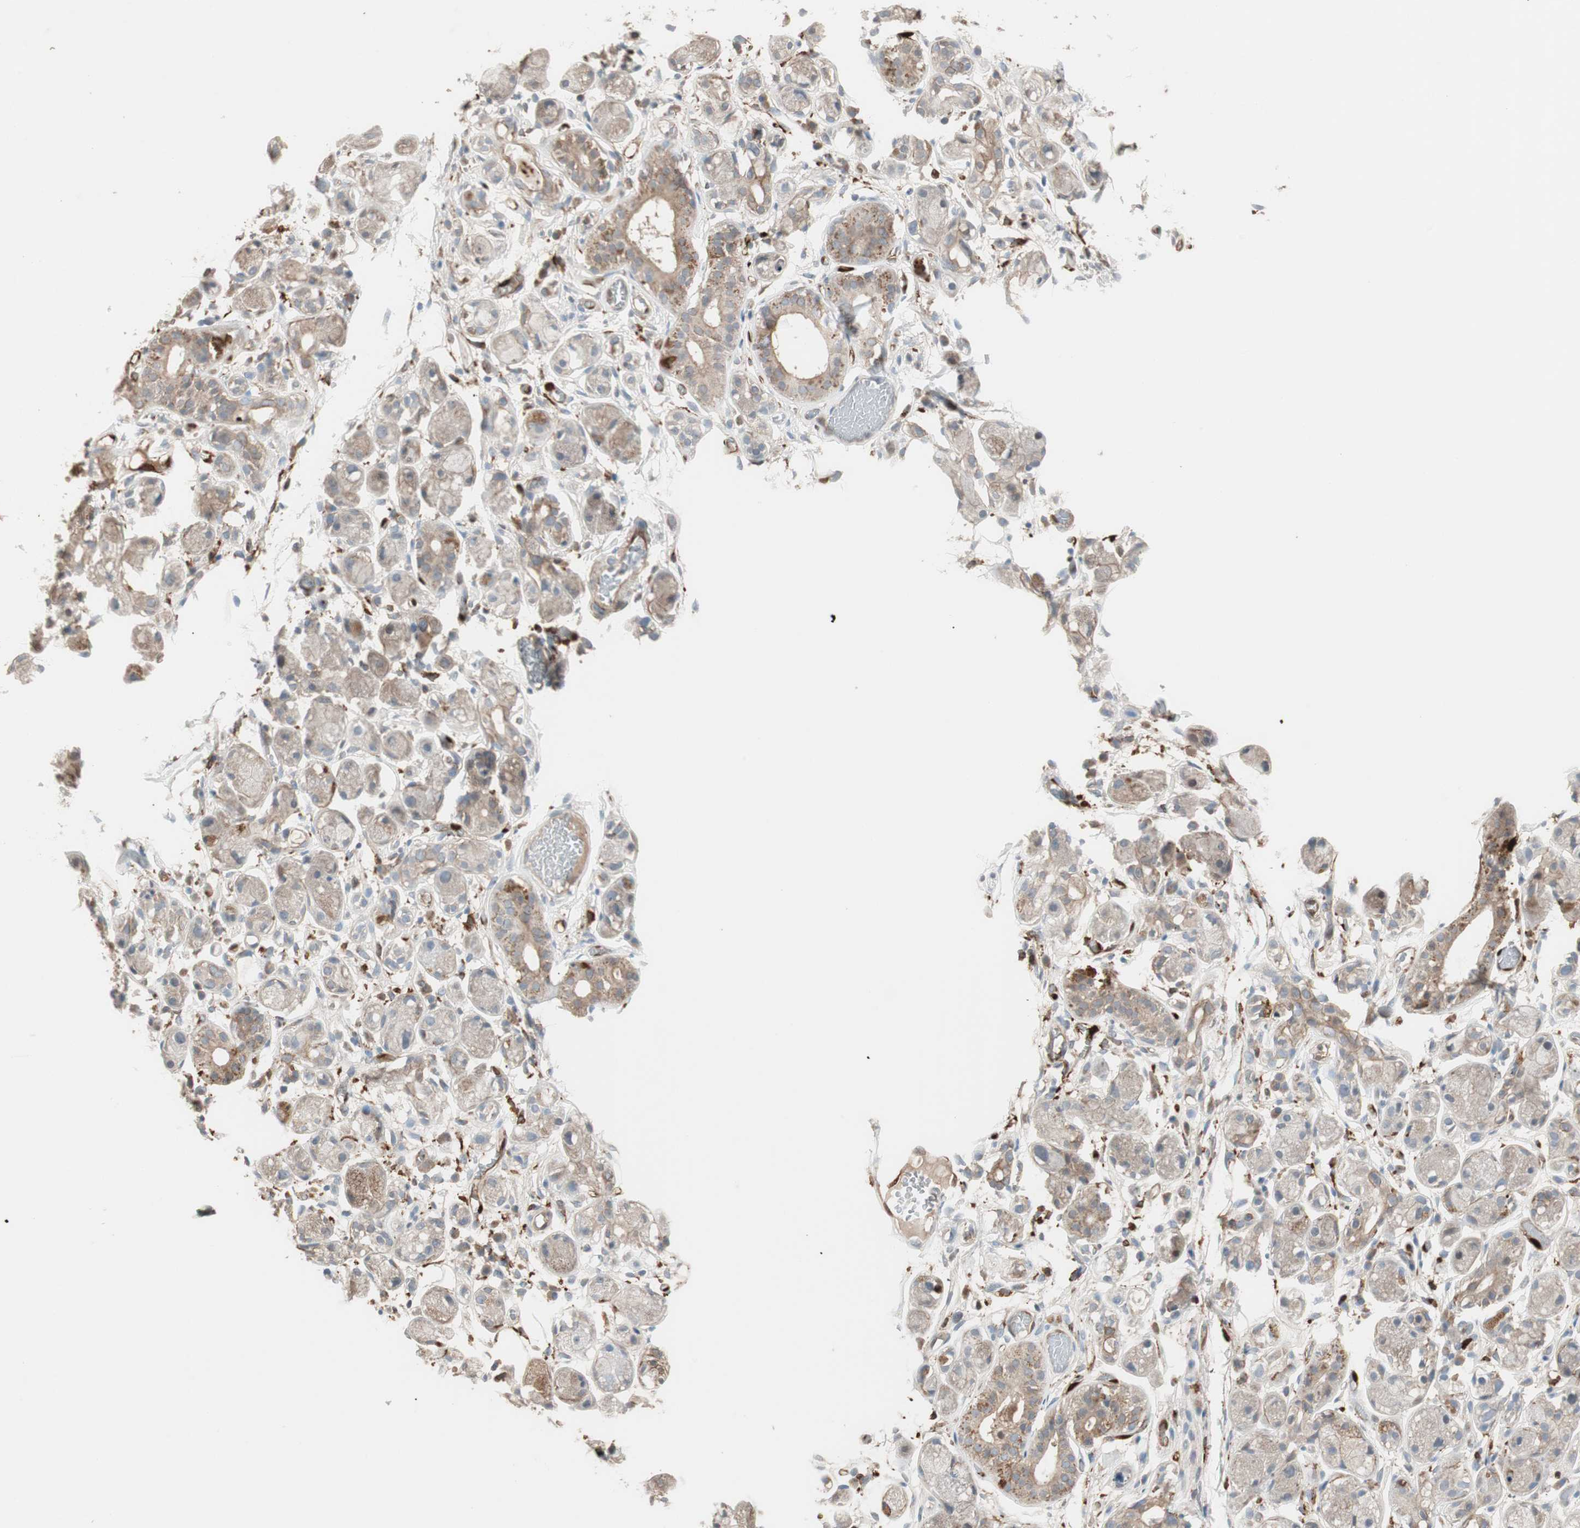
{"staining": {"intensity": "negative", "quantity": "none", "location": "none"}, "tissue": "adipose tissue", "cell_type": "Adipocytes", "image_type": "normal", "snomed": [{"axis": "morphology", "description": "Normal tissue, NOS"}, {"axis": "morphology", "description": "Inflammation, NOS"}, {"axis": "topography", "description": "Vascular tissue"}, {"axis": "topography", "description": "Salivary gland"}], "caption": "Immunohistochemistry (IHC) image of benign human adipose tissue stained for a protein (brown), which exhibits no staining in adipocytes. (Stains: DAB immunohistochemistry with hematoxylin counter stain, Microscopy: brightfield microscopy at high magnification).", "gene": "STAB1", "patient": {"sex": "female", "age": 75}}